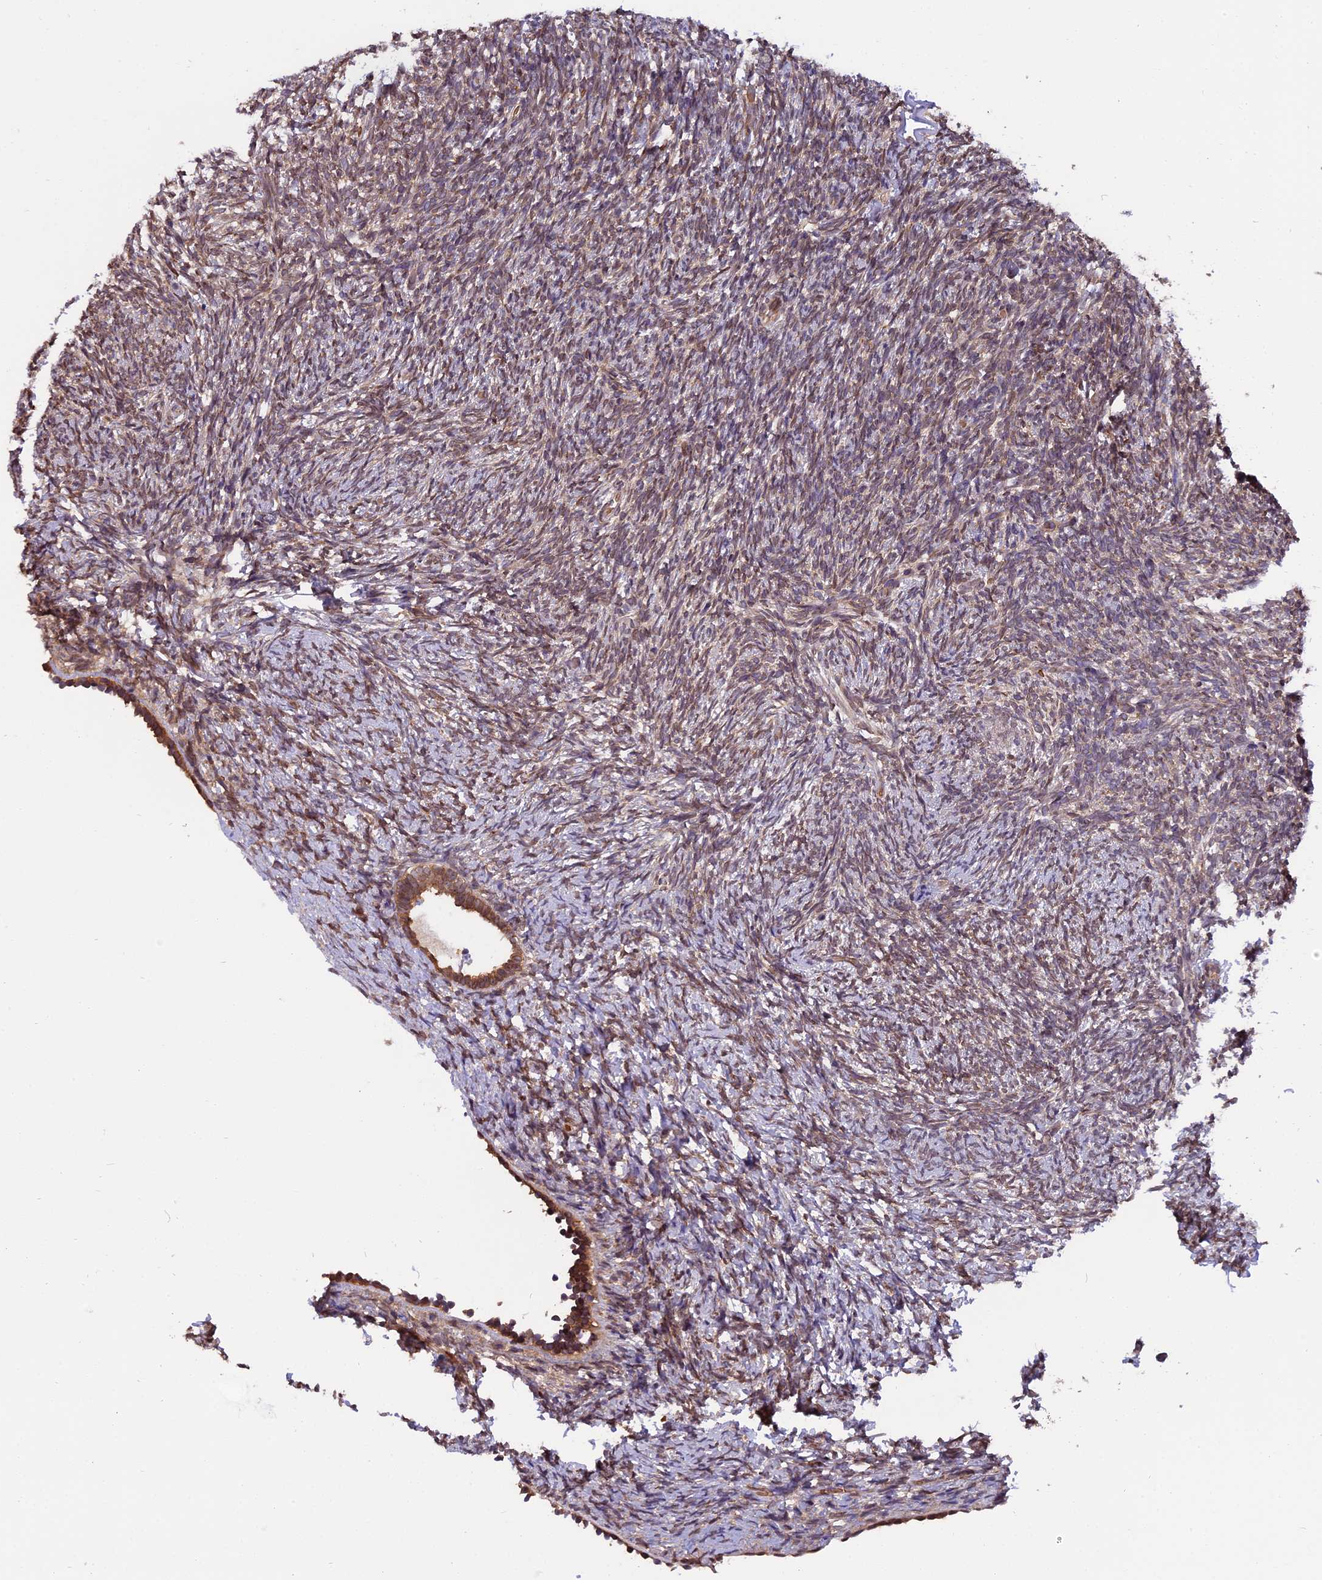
{"staining": {"intensity": "moderate", "quantity": ">75%", "location": "cytoplasmic/membranous"}, "tissue": "ovary", "cell_type": "Follicle cells", "image_type": "normal", "snomed": [{"axis": "morphology", "description": "Normal tissue, NOS"}, {"axis": "topography", "description": "Ovary"}], "caption": "Unremarkable ovary was stained to show a protein in brown. There is medium levels of moderate cytoplasmic/membranous expression in approximately >75% of follicle cells.", "gene": "CHMP2A", "patient": {"sex": "female", "age": 60}}